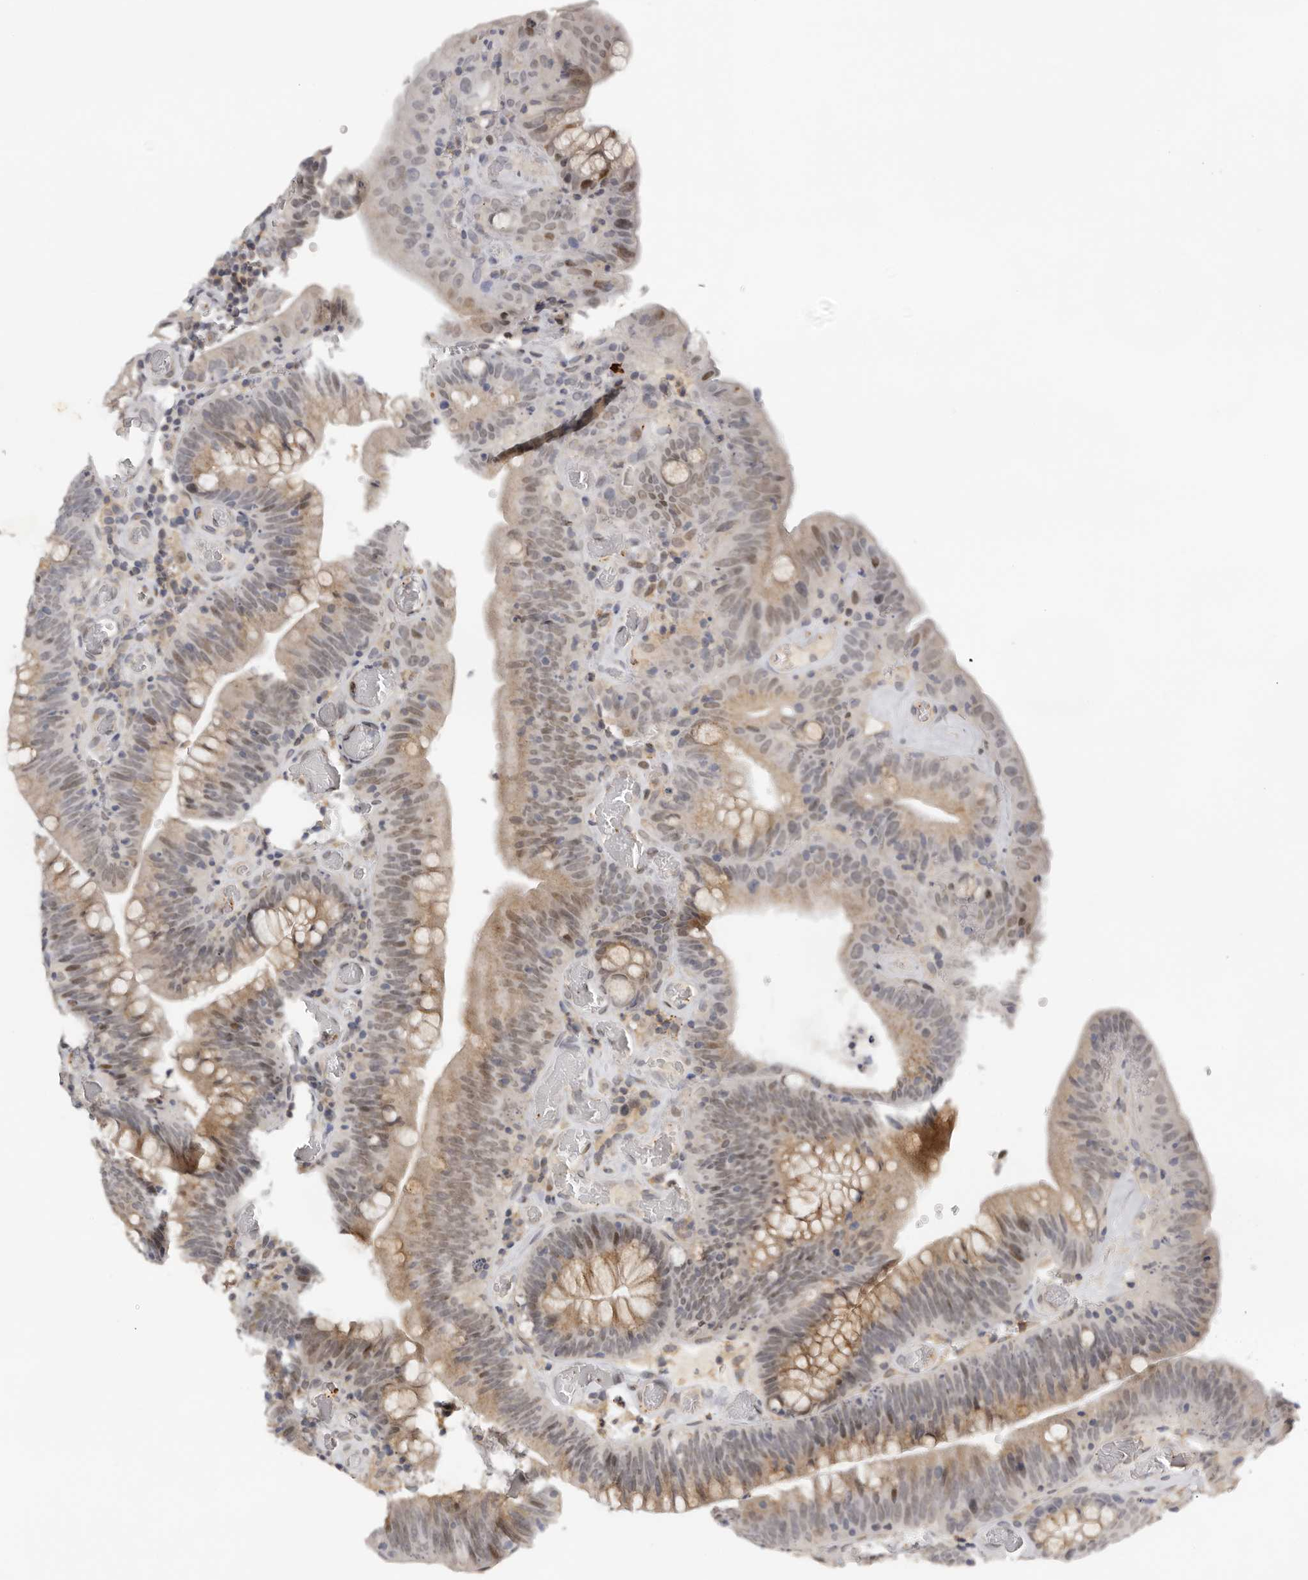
{"staining": {"intensity": "moderate", "quantity": ">75%", "location": "cytoplasmic/membranous,nuclear"}, "tissue": "colorectal cancer", "cell_type": "Tumor cells", "image_type": "cancer", "snomed": [{"axis": "morphology", "description": "Normal tissue, NOS"}, {"axis": "topography", "description": "Colon"}], "caption": "Immunohistochemistry of colorectal cancer displays medium levels of moderate cytoplasmic/membranous and nuclear staining in approximately >75% of tumor cells.", "gene": "KIF2B", "patient": {"sex": "female", "age": 82}}